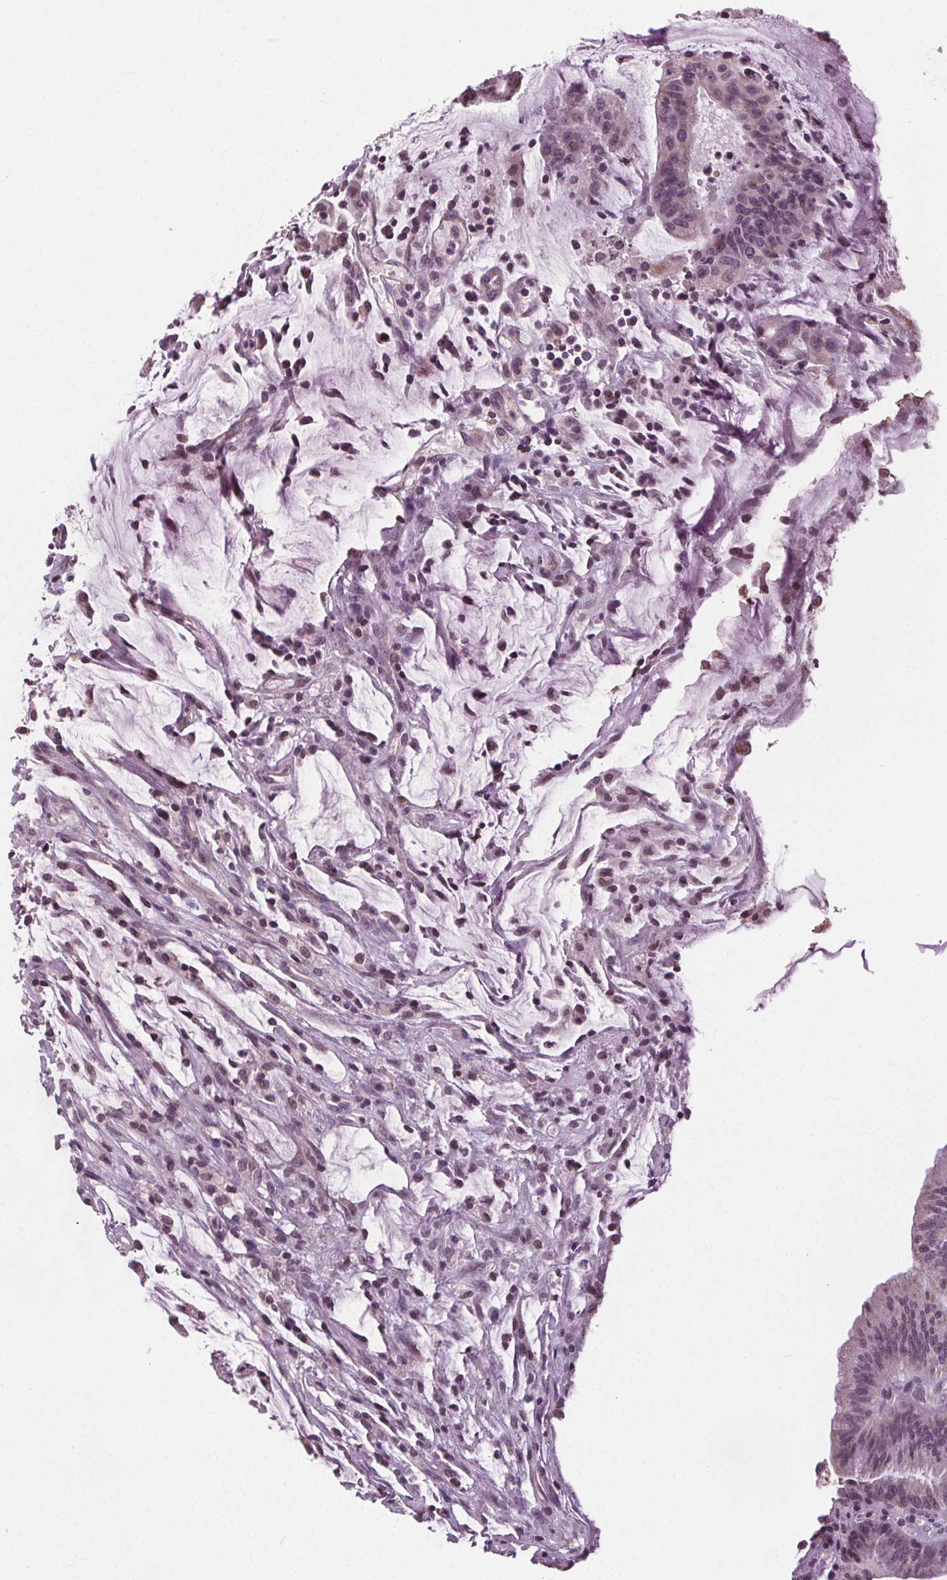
{"staining": {"intensity": "moderate", "quantity": "25%-75%", "location": "cytoplasmic/membranous"}, "tissue": "colorectal cancer", "cell_type": "Tumor cells", "image_type": "cancer", "snomed": [{"axis": "morphology", "description": "Adenocarcinoma, NOS"}, {"axis": "topography", "description": "Colon"}], "caption": "Tumor cells demonstrate medium levels of moderate cytoplasmic/membranous staining in approximately 25%-75% of cells in colorectal cancer (adenocarcinoma). The staining was performed using DAB (3,3'-diaminobenzidine), with brown indicating positive protein expression. Nuclei are stained blue with hematoxylin.", "gene": "LFNG", "patient": {"sex": "female", "age": 78}}